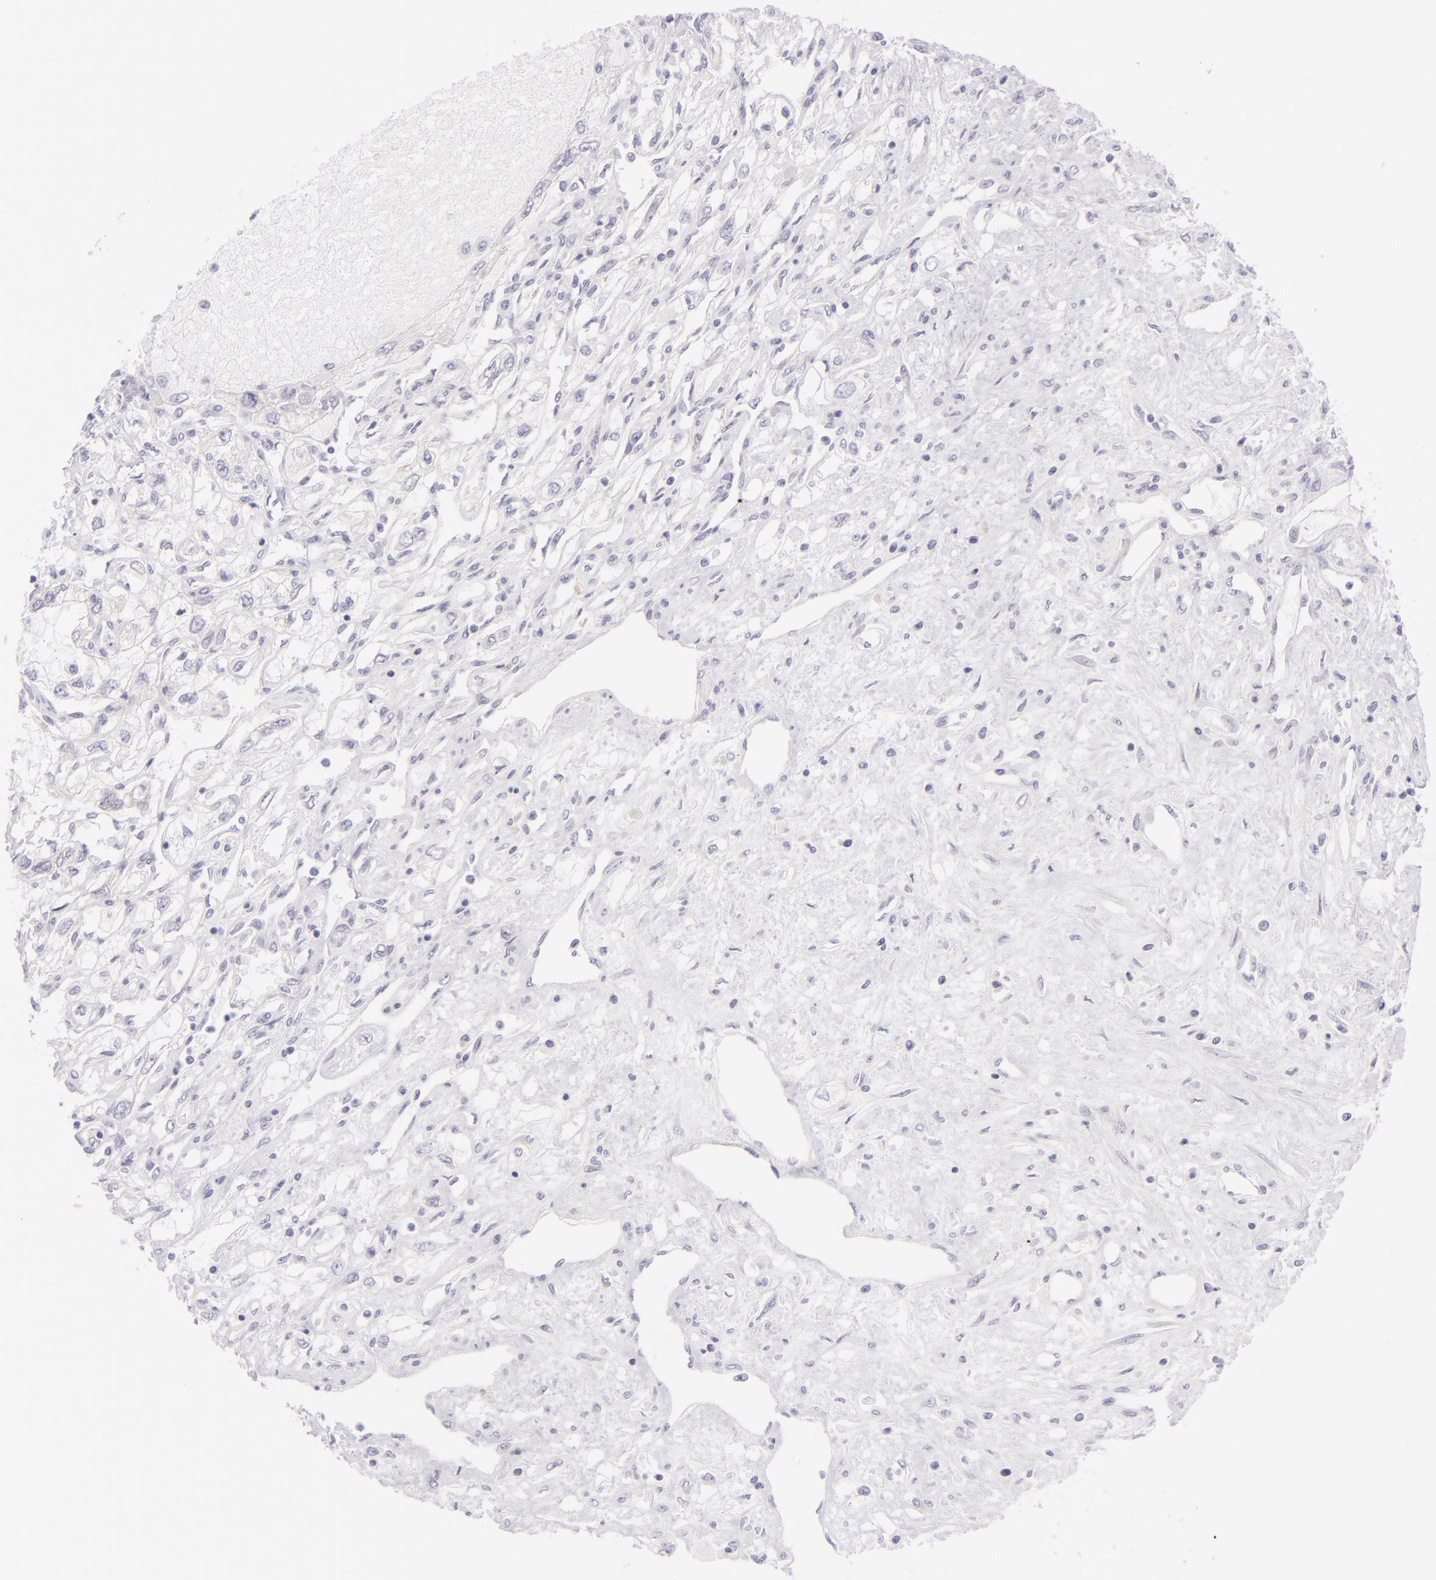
{"staining": {"intensity": "negative", "quantity": "none", "location": "none"}, "tissue": "renal cancer", "cell_type": "Tumor cells", "image_type": "cancer", "snomed": [{"axis": "morphology", "description": "Adenocarcinoma, NOS"}, {"axis": "topography", "description": "Kidney"}], "caption": "This is a image of immunohistochemistry staining of renal cancer, which shows no staining in tumor cells.", "gene": "DLG4", "patient": {"sex": "male", "age": 57}}